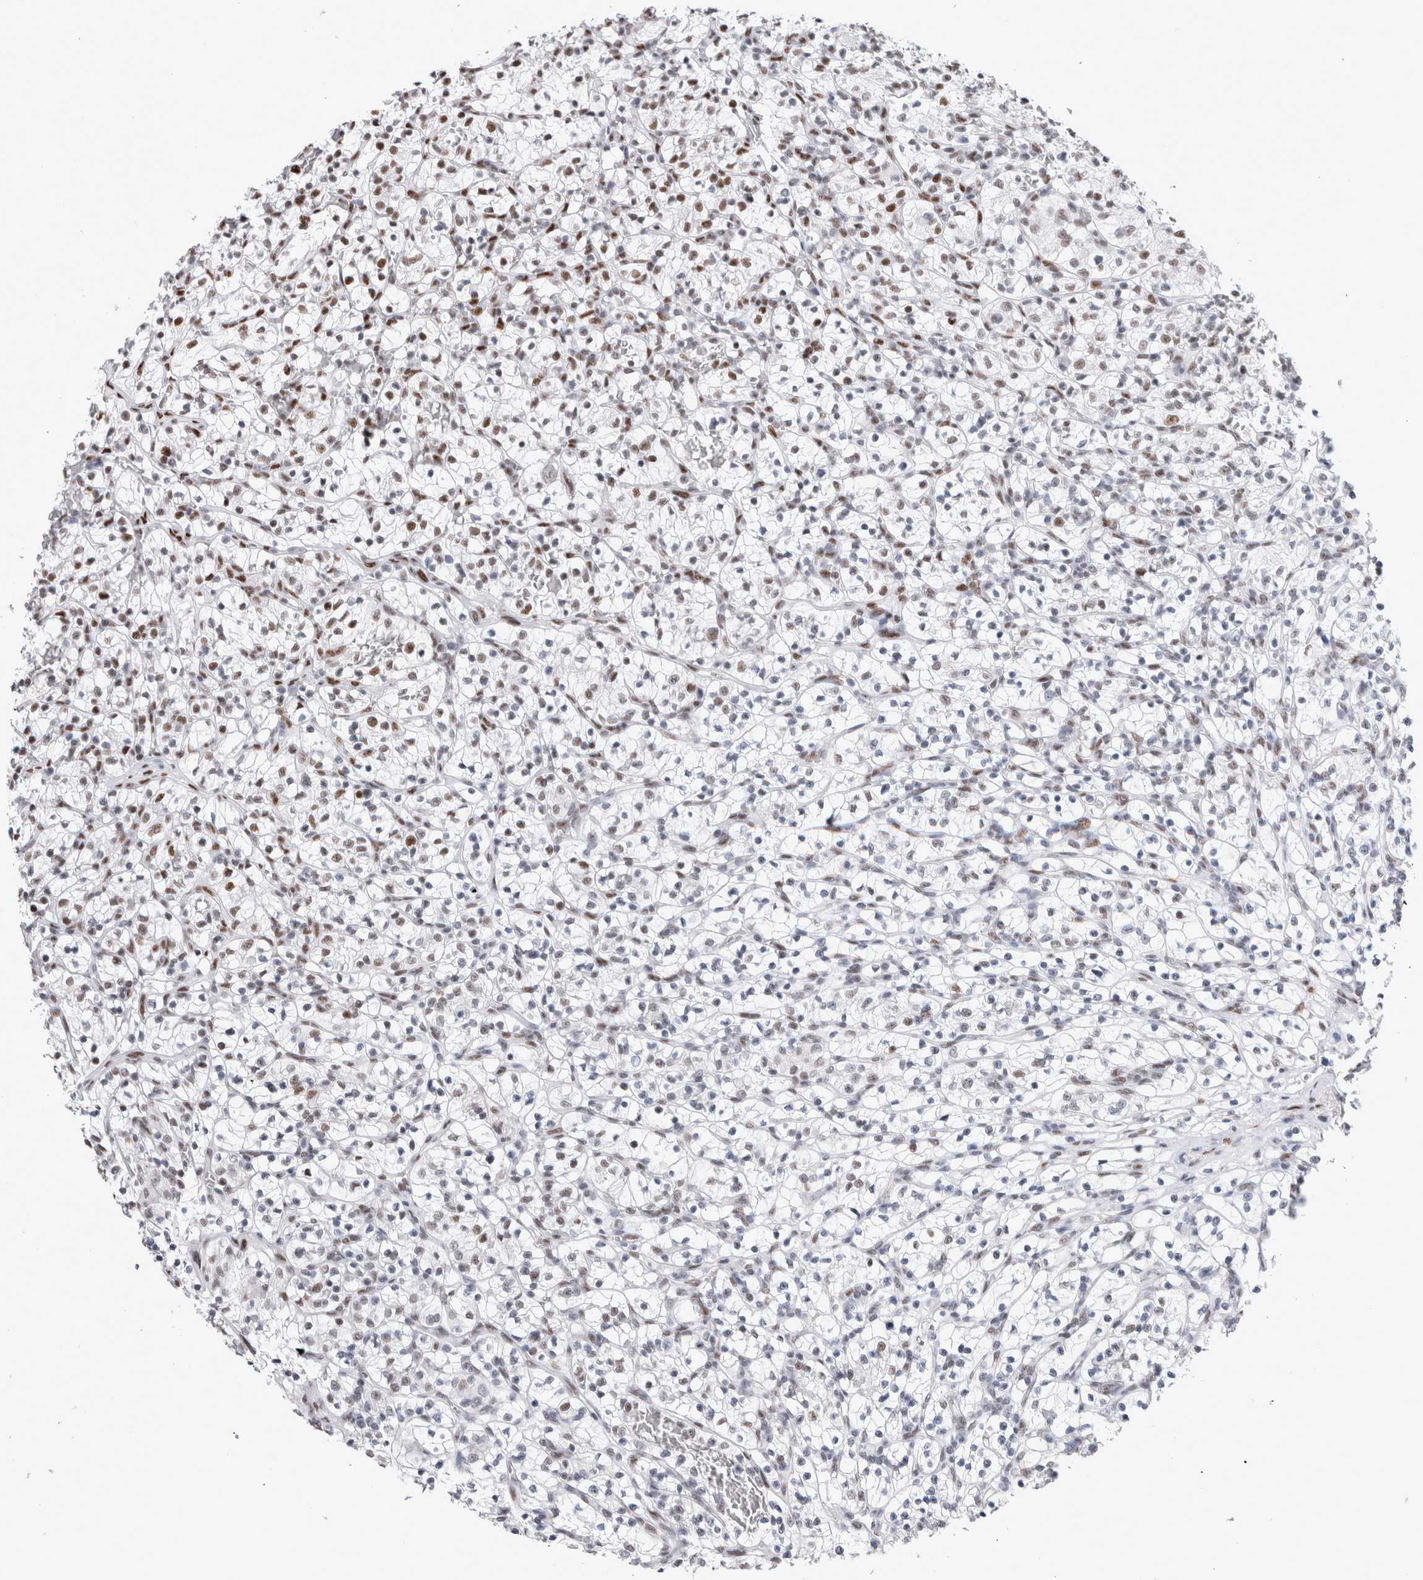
{"staining": {"intensity": "moderate", "quantity": "25%-75%", "location": "nuclear"}, "tissue": "renal cancer", "cell_type": "Tumor cells", "image_type": "cancer", "snomed": [{"axis": "morphology", "description": "Adenocarcinoma, NOS"}, {"axis": "topography", "description": "Kidney"}], "caption": "Human renal cancer stained for a protein (brown) displays moderate nuclear positive positivity in approximately 25%-75% of tumor cells.", "gene": "RBM6", "patient": {"sex": "female", "age": 57}}